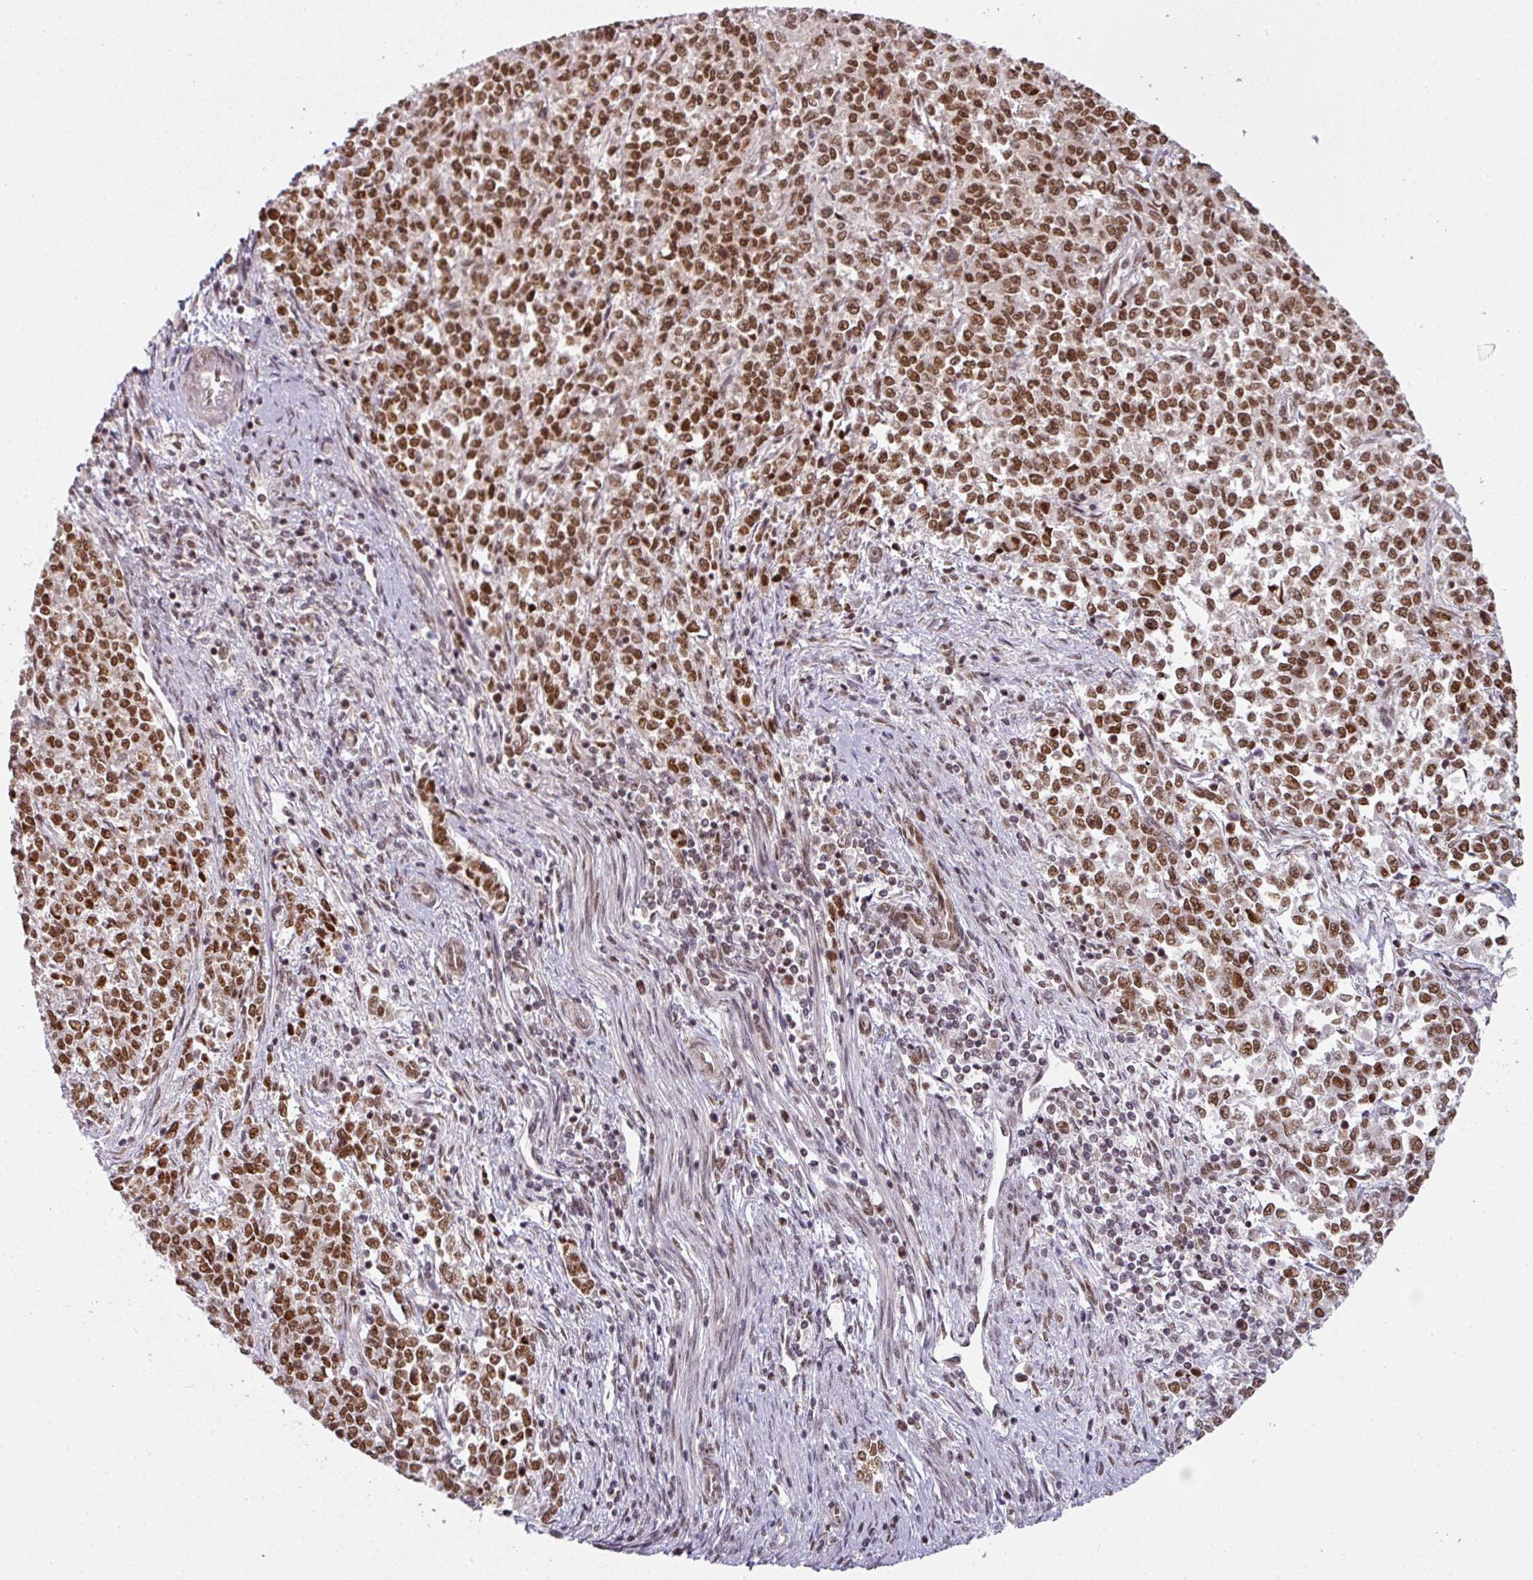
{"staining": {"intensity": "strong", "quantity": ">75%", "location": "nuclear"}, "tissue": "endometrial cancer", "cell_type": "Tumor cells", "image_type": "cancer", "snomed": [{"axis": "morphology", "description": "Adenocarcinoma, NOS"}, {"axis": "topography", "description": "Endometrium"}], "caption": "This image reveals IHC staining of endometrial cancer (adenocarcinoma), with high strong nuclear expression in about >75% of tumor cells.", "gene": "NCOA5", "patient": {"sex": "female", "age": 50}}